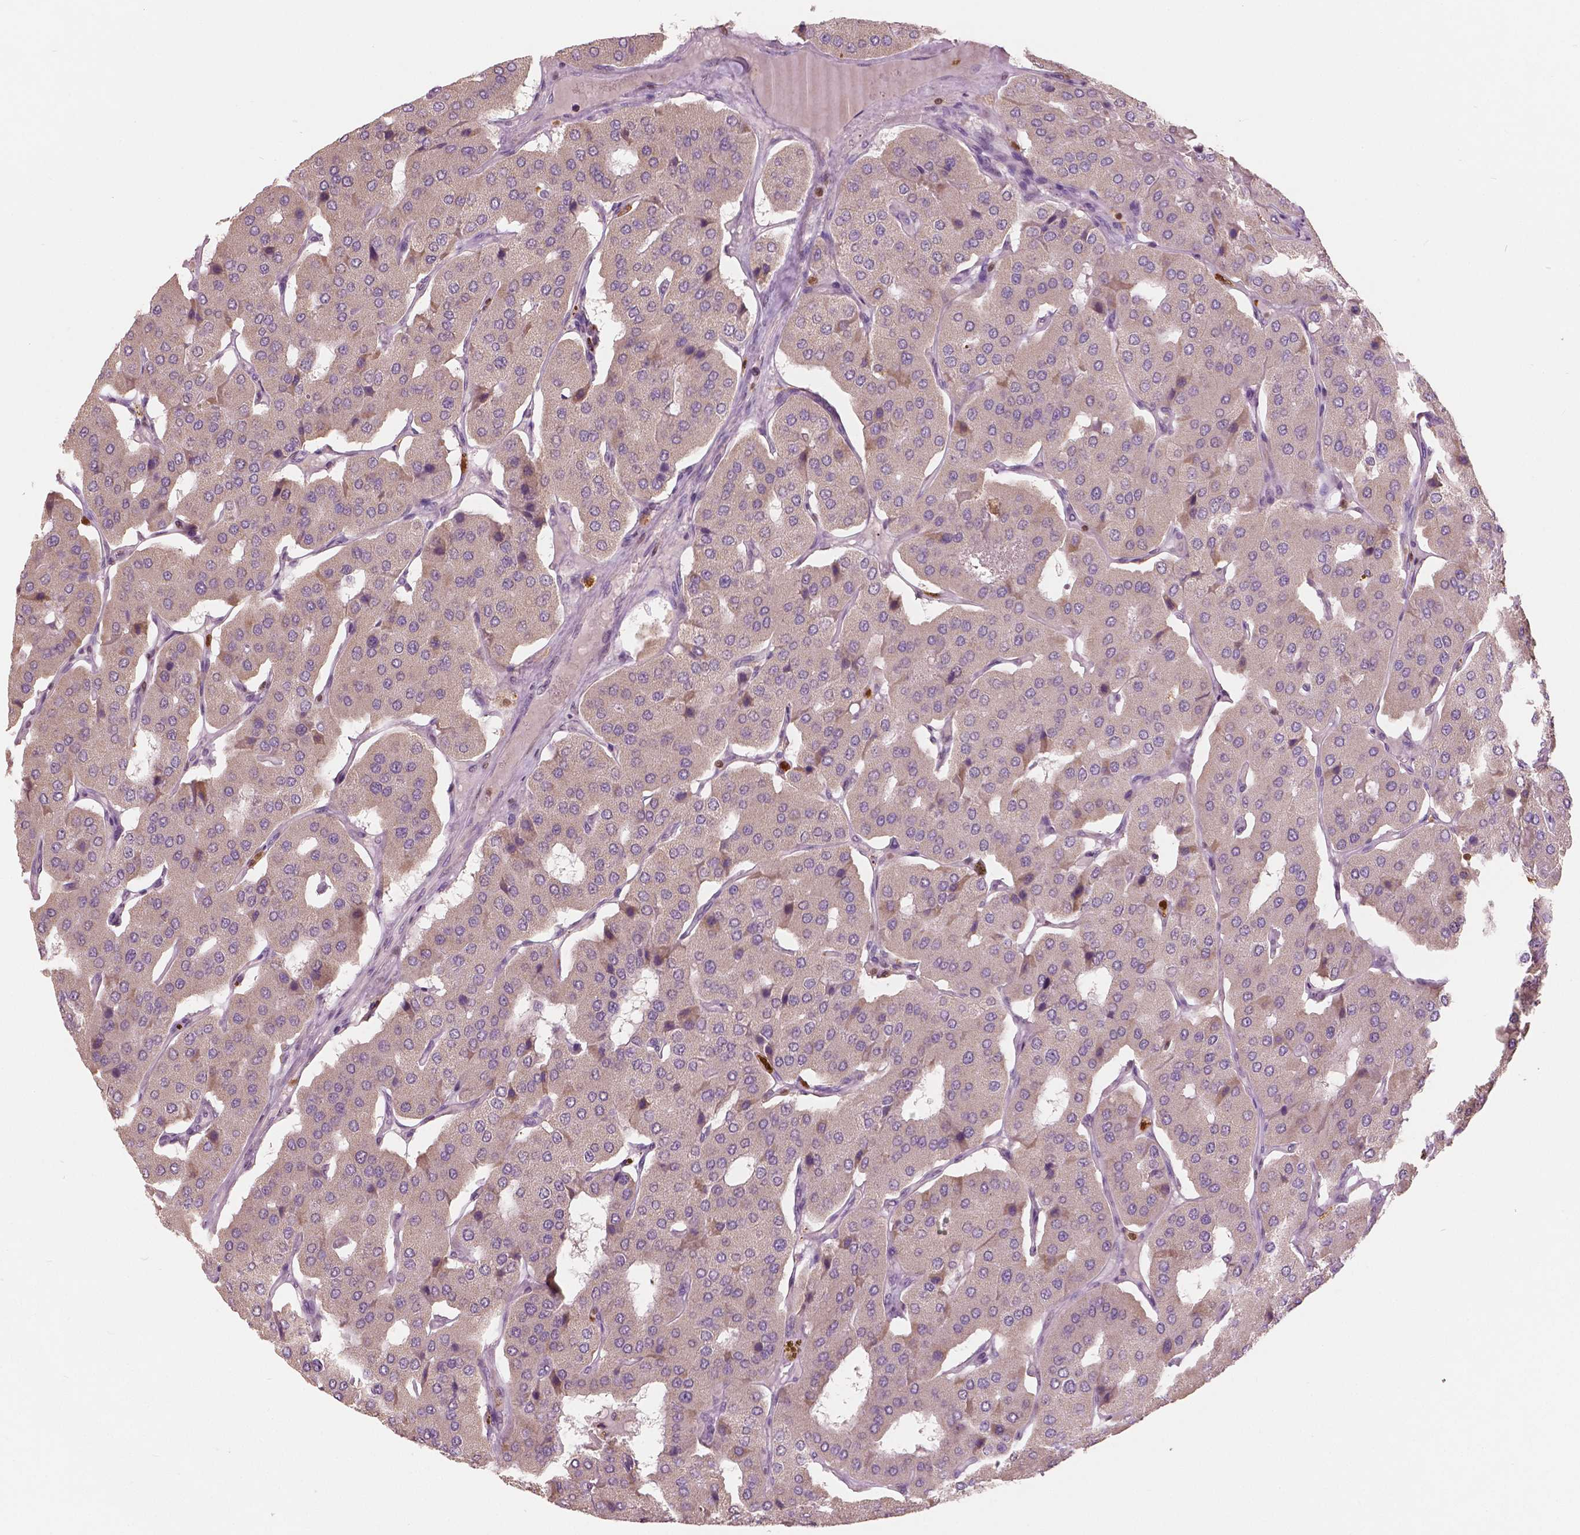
{"staining": {"intensity": "negative", "quantity": "none", "location": "none"}, "tissue": "parathyroid gland", "cell_type": "Glandular cells", "image_type": "normal", "snomed": [{"axis": "morphology", "description": "Normal tissue, NOS"}, {"axis": "morphology", "description": "Adenoma, NOS"}, {"axis": "topography", "description": "Parathyroid gland"}], "caption": "Micrograph shows no significant protein positivity in glandular cells of benign parathyroid gland.", "gene": "S100A4", "patient": {"sex": "female", "age": 86}}